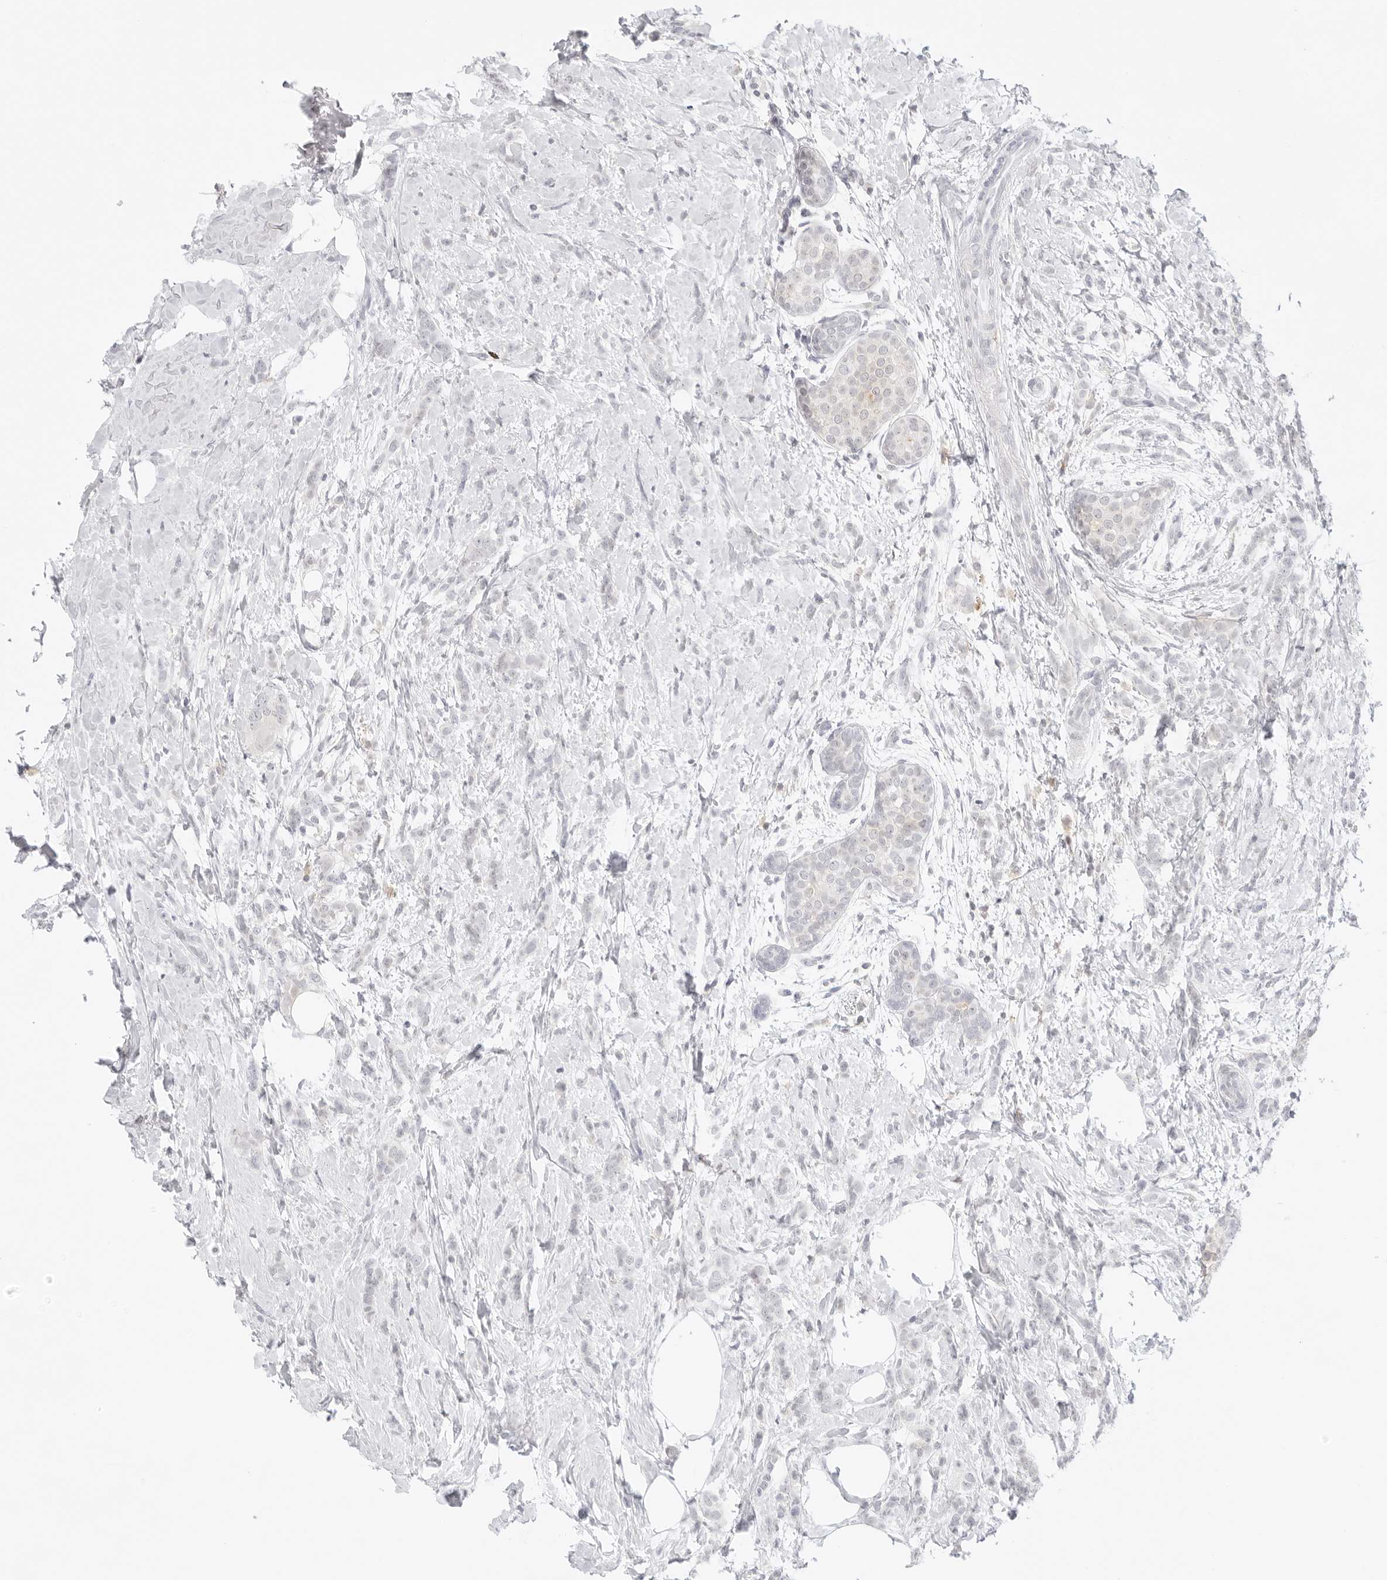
{"staining": {"intensity": "negative", "quantity": "none", "location": "none"}, "tissue": "breast cancer", "cell_type": "Tumor cells", "image_type": "cancer", "snomed": [{"axis": "morphology", "description": "Lobular carcinoma, in situ"}, {"axis": "morphology", "description": "Lobular carcinoma"}, {"axis": "topography", "description": "Breast"}], "caption": "Tumor cells show no significant protein positivity in breast lobular carcinoma in situ.", "gene": "TNFRSF14", "patient": {"sex": "female", "age": 41}}